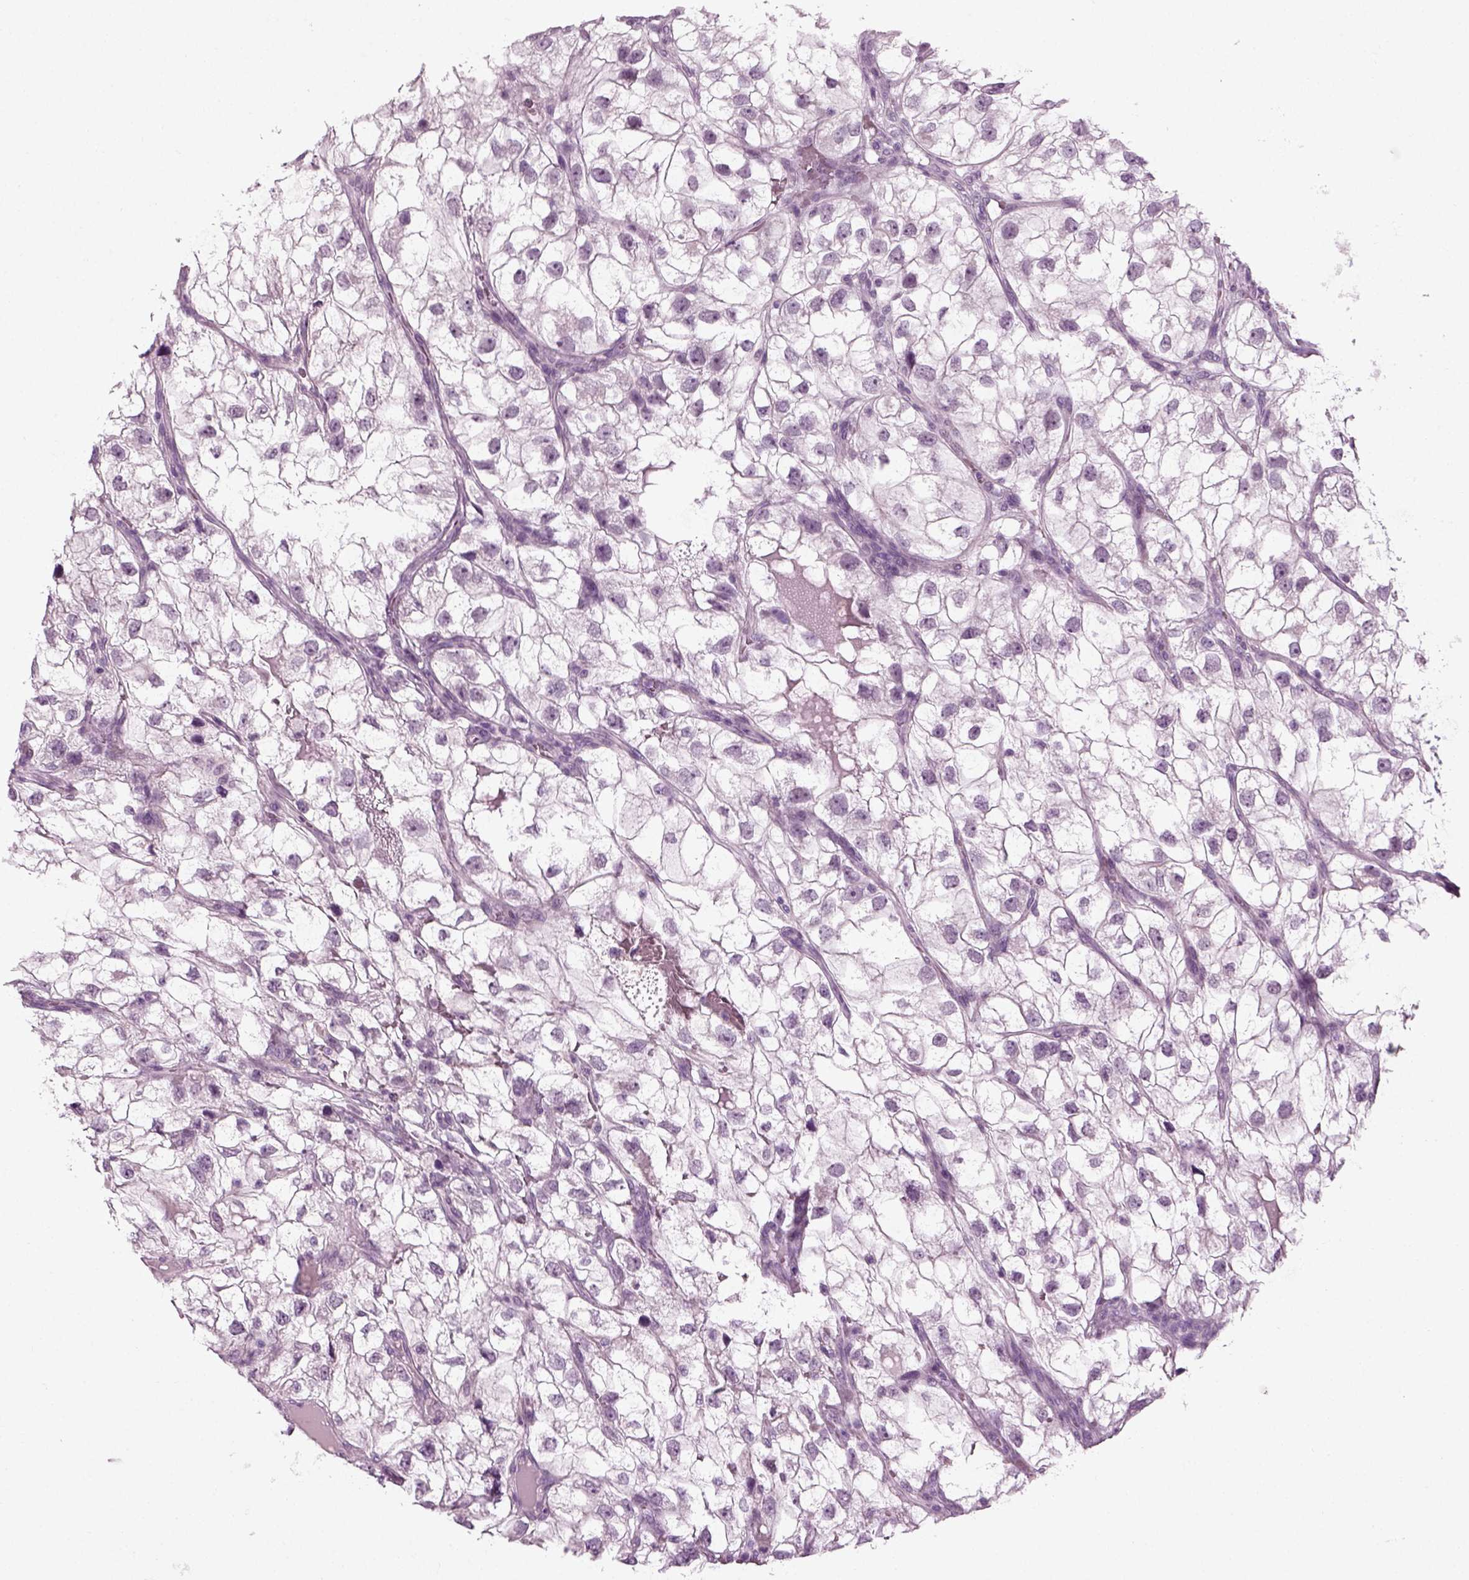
{"staining": {"intensity": "negative", "quantity": "none", "location": "none"}, "tissue": "renal cancer", "cell_type": "Tumor cells", "image_type": "cancer", "snomed": [{"axis": "morphology", "description": "Adenocarcinoma, NOS"}, {"axis": "topography", "description": "Kidney"}], "caption": "Photomicrograph shows no protein staining in tumor cells of adenocarcinoma (renal) tissue.", "gene": "ZC2HC1C", "patient": {"sex": "male", "age": 59}}